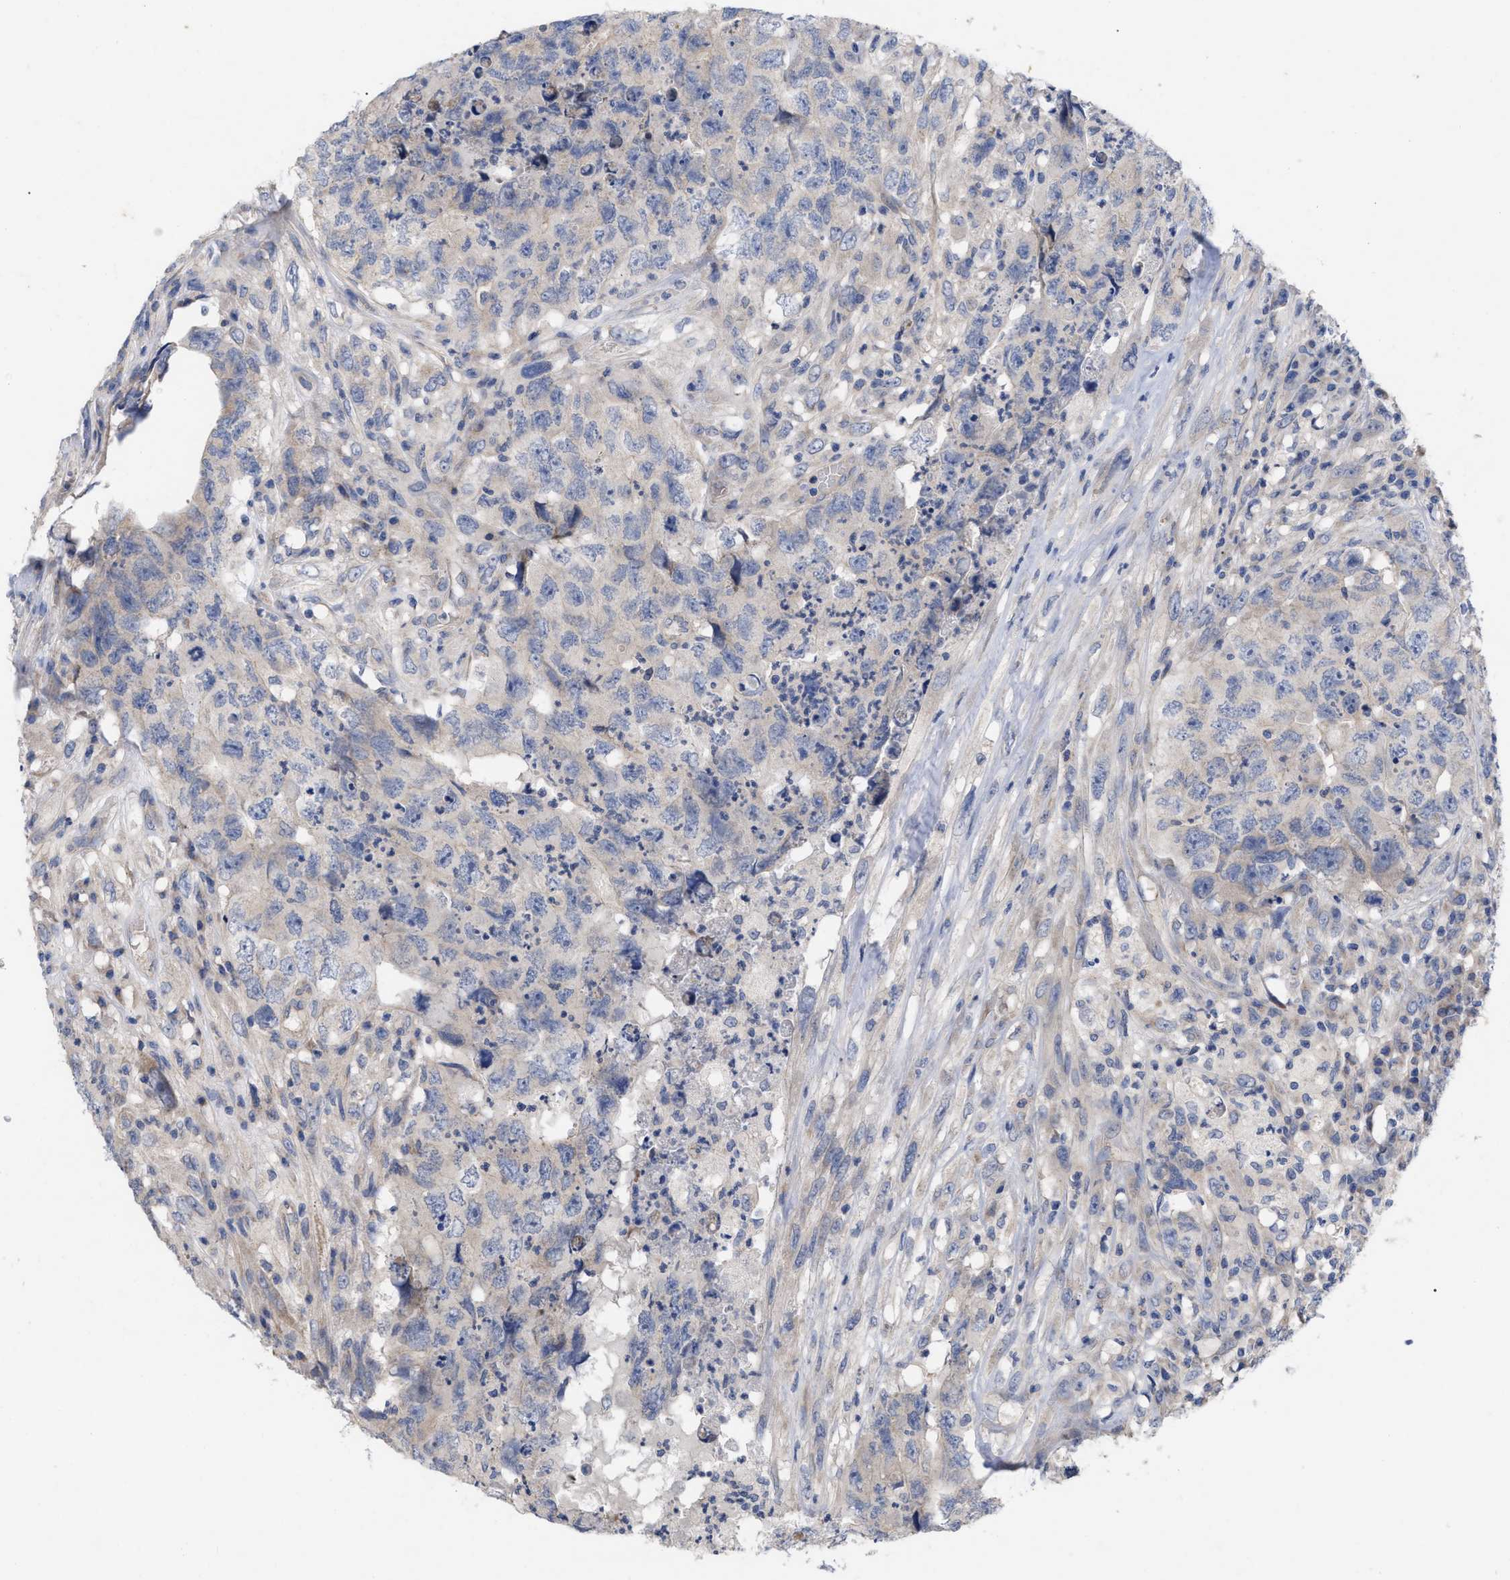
{"staining": {"intensity": "negative", "quantity": "none", "location": "none"}, "tissue": "testis cancer", "cell_type": "Tumor cells", "image_type": "cancer", "snomed": [{"axis": "morphology", "description": "Carcinoma, Embryonal, NOS"}, {"axis": "topography", "description": "Testis"}], "caption": "Histopathology image shows no significant protein positivity in tumor cells of testis cancer (embryonal carcinoma). (IHC, brightfield microscopy, high magnification).", "gene": "VIP", "patient": {"sex": "male", "age": 32}}